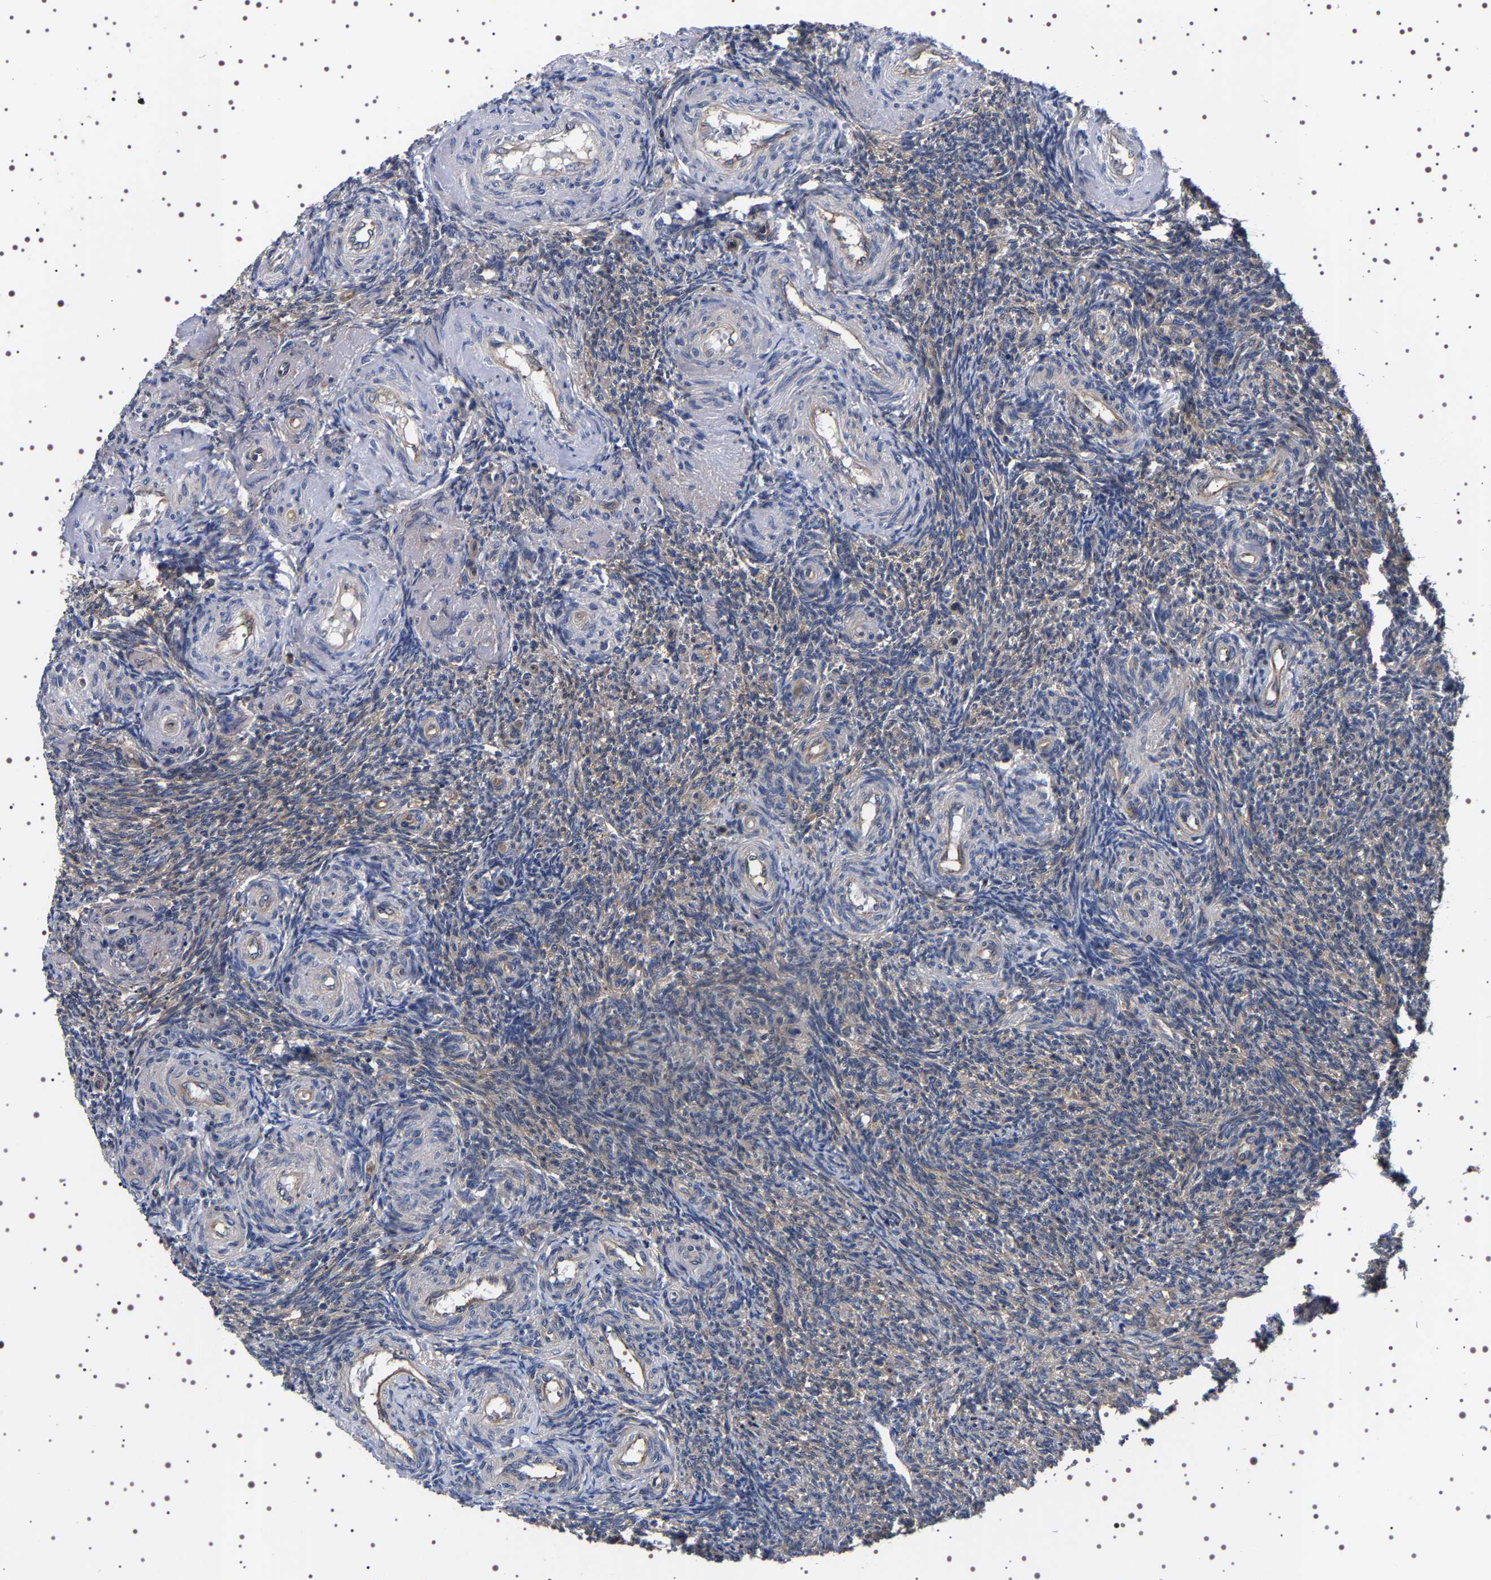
{"staining": {"intensity": "strong", "quantity": ">75%", "location": "cytoplasmic/membranous"}, "tissue": "ovary", "cell_type": "Follicle cells", "image_type": "normal", "snomed": [{"axis": "morphology", "description": "Normal tissue, NOS"}, {"axis": "topography", "description": "Ovary"}], "caption": "An immunohistochemistry (IHC) micrograph of normal tissue is shown. Protein staining in brown labels strong cytoplasmic/membranous positivity in ovary within follicle cells.", "gene": "DARS1", "patient": {"sex": "female", "age": 41}}